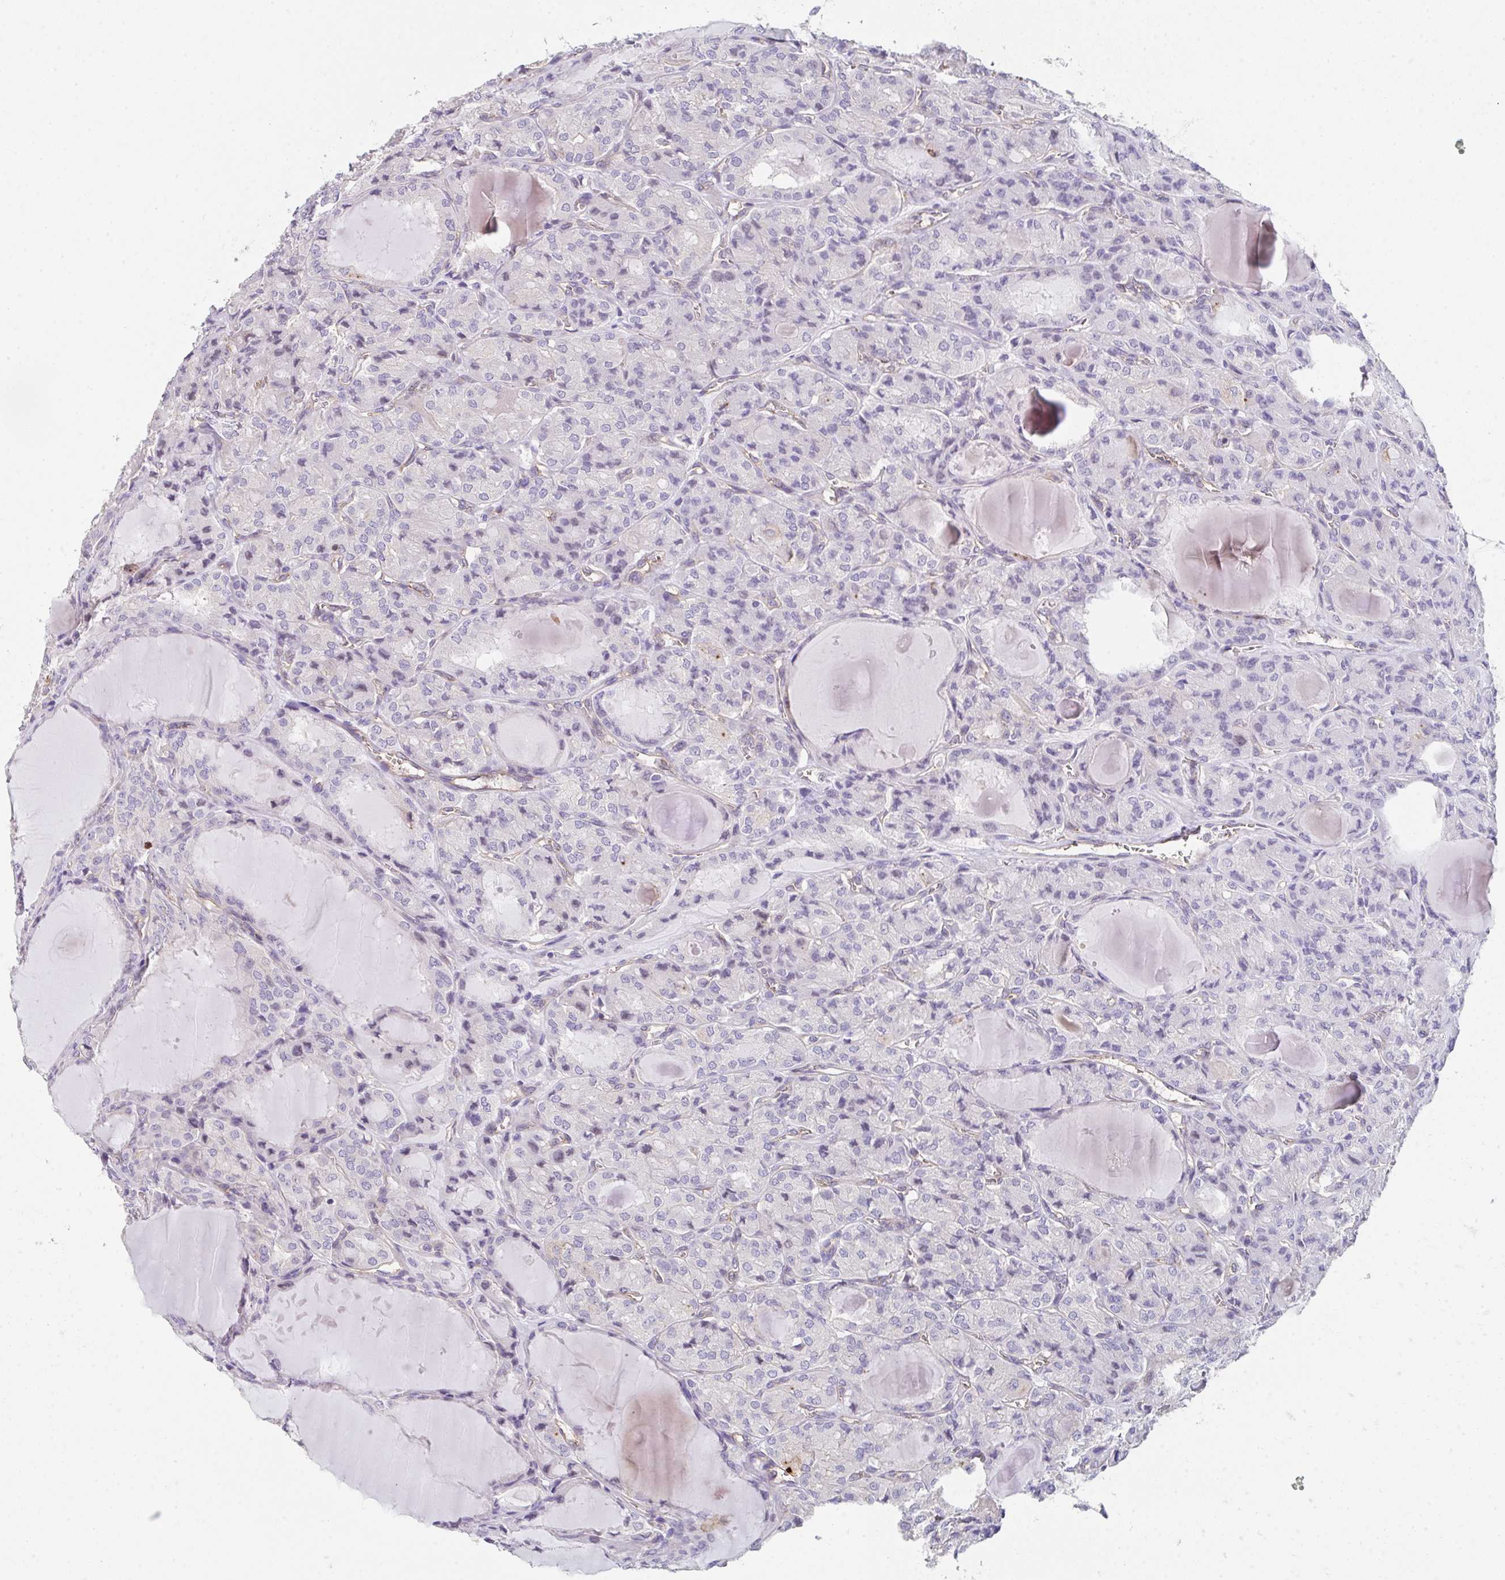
{"staining": {"intensity": "negative", "quantity": "none", "location": "none"}, "tissue": "thyroid cancer", "cell_type": "Tumor cells", "image_type": "cancer", "snomed": [{"axis": "morphology", "description": "Papillary adenocarcinoma, NOS"}, {"axis": "topography", "description": "Thyroid gland"}], "caption": "Human thyroid papillary adenocarcinoma stained for a protein using IHC demonstrates no staining in tumor cells.", "gene": "DBN1", "patient": {"sex": "male", "age": 87}}